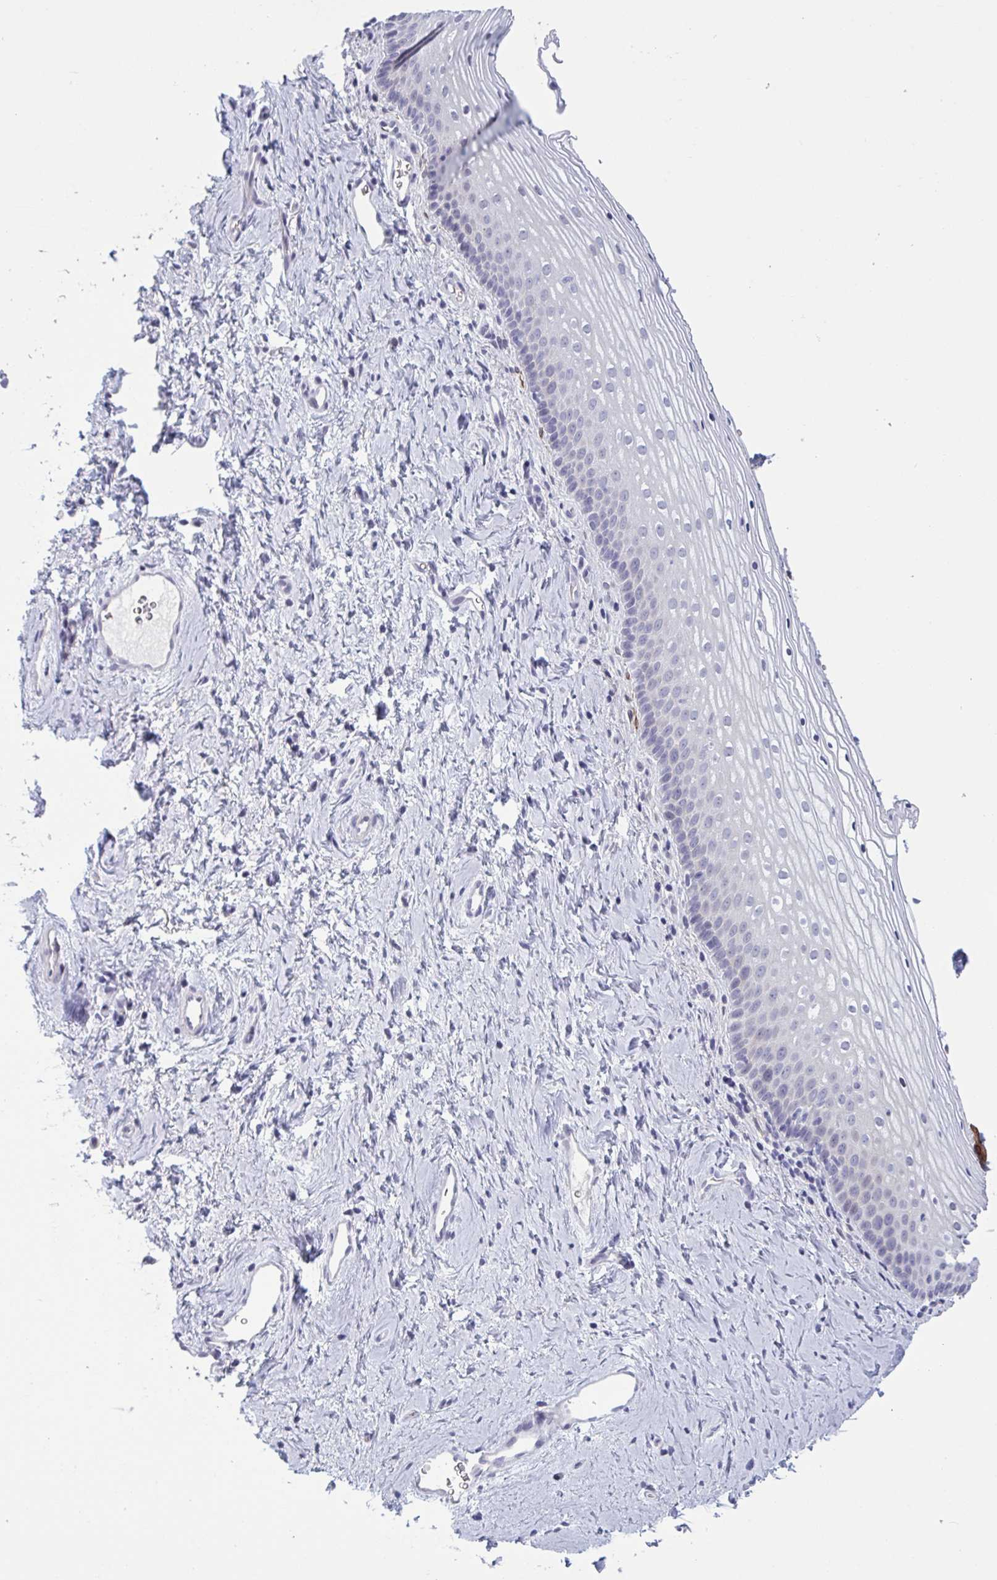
{"staining": {"intensity": "negative", "quantity": "none", "location": "none"}, "tissue": "vagina", "cell_type": "Squamous epithelial cells", "image_type": "normal", "snomed": [{"axis": "morphology", "description": "Normal tissue, NOS"}, {"axis": "morphology", "description": "Squamous cell carcinoma, NOS"}, {"axis": "topography", "description": "Vagina"}, {"axis": "topography", "description": "Cervix"}], "caption": "An IHC histopathology image of unremarkable vagina is shown. There is no staining in squamous epithelial cells of vagina.", "gene": "HSD11B2", "patient": {"sex": "female", "age": 45}}